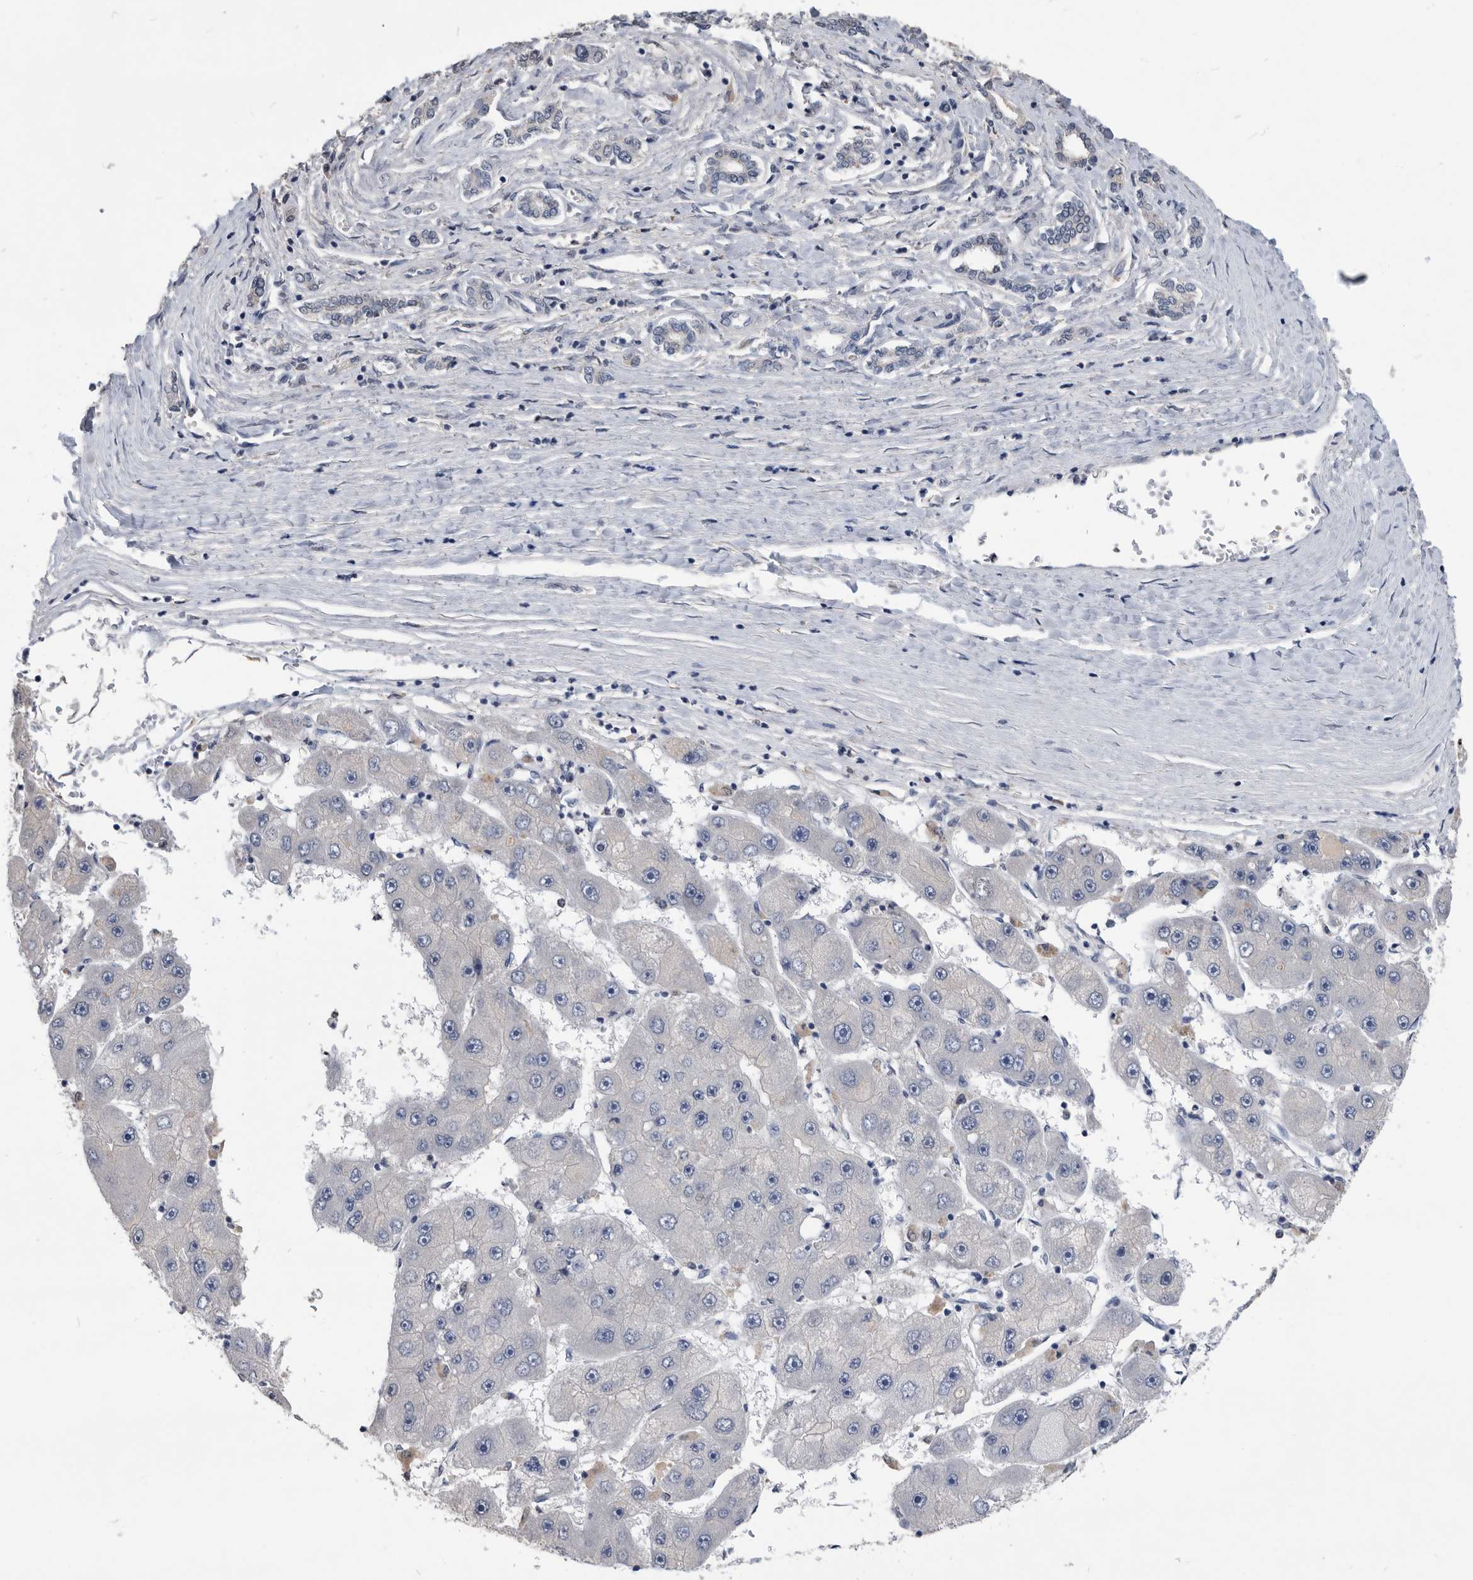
{"staining": {"intensity": "negative", "quantity": "none", "location": "none"}, "tissue": "liver cancer", "cell_type": "Tumor cells", "image_type": "cancer", "snomed": [{"axis": "morphology", "description": "Carcinoma, Hepatocellular, NOS"}, {"axis": "topography", "description": "Liver"}], "caption": "Immunohistochemical staining of human liver hepatocellular carcinoma displays no significant staining in tumor cells.", "gene": "PDXK", "patient": {"sex": "female", "age": 61}}